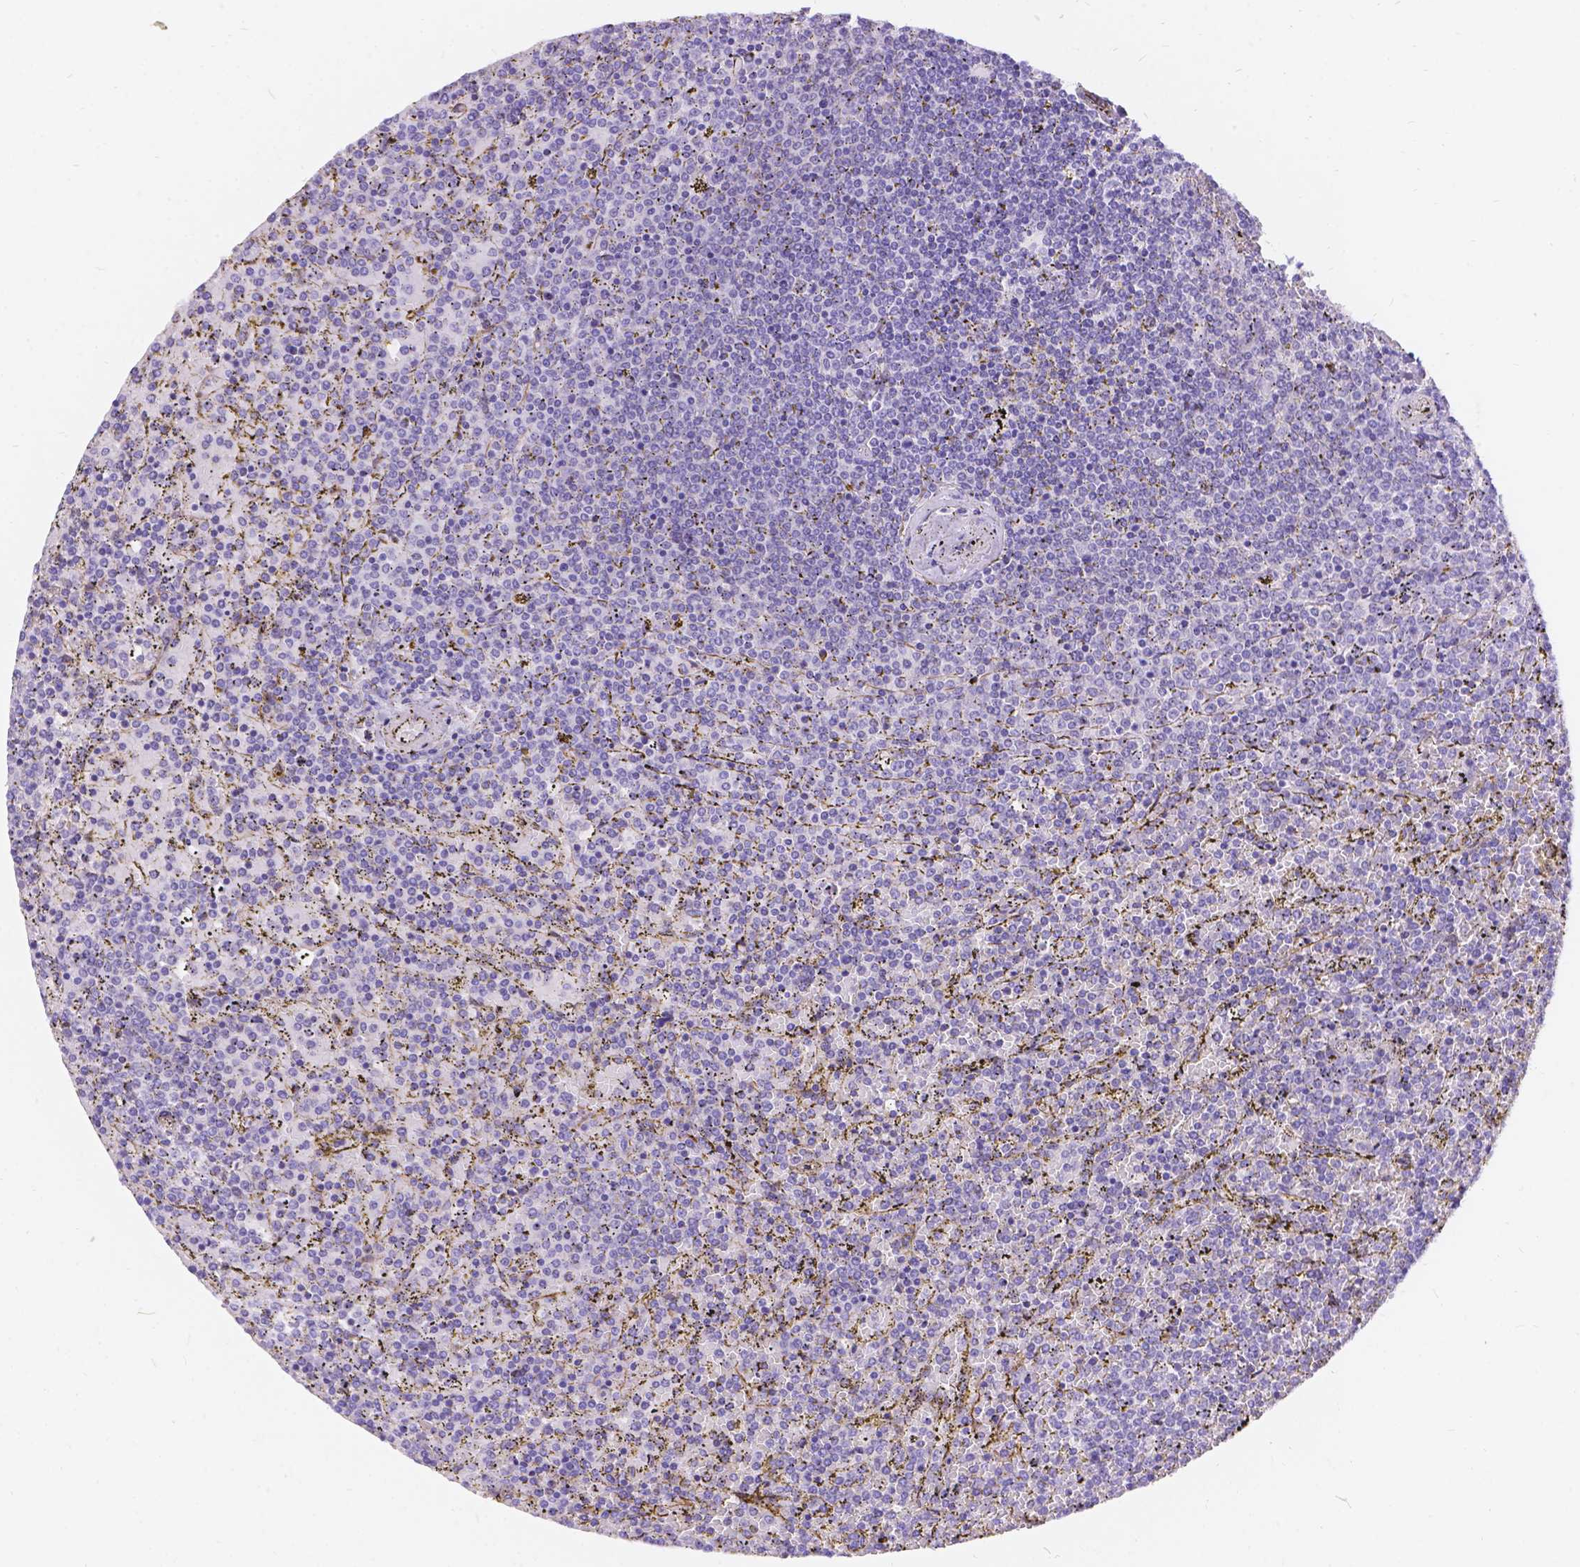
{"staining": {"intensity": "negative", "quantity": "none", "location": "none"}, "tissue": "lymphoma", "cell_type": "Tumor cells", "image_type": "cancer", "snomed": [{"axis": "morphology", "description": "Malignant lymphoma, non-Hodgkin's type, Low grade"}, {"axis": "topography", "description": "Spleen"}], "caption": "Protein analysis of lymphoma demonstrates no significant positivity in tumor cells.", "gene": "PALS1", "patient": {"sex": "female", "age": 77}}